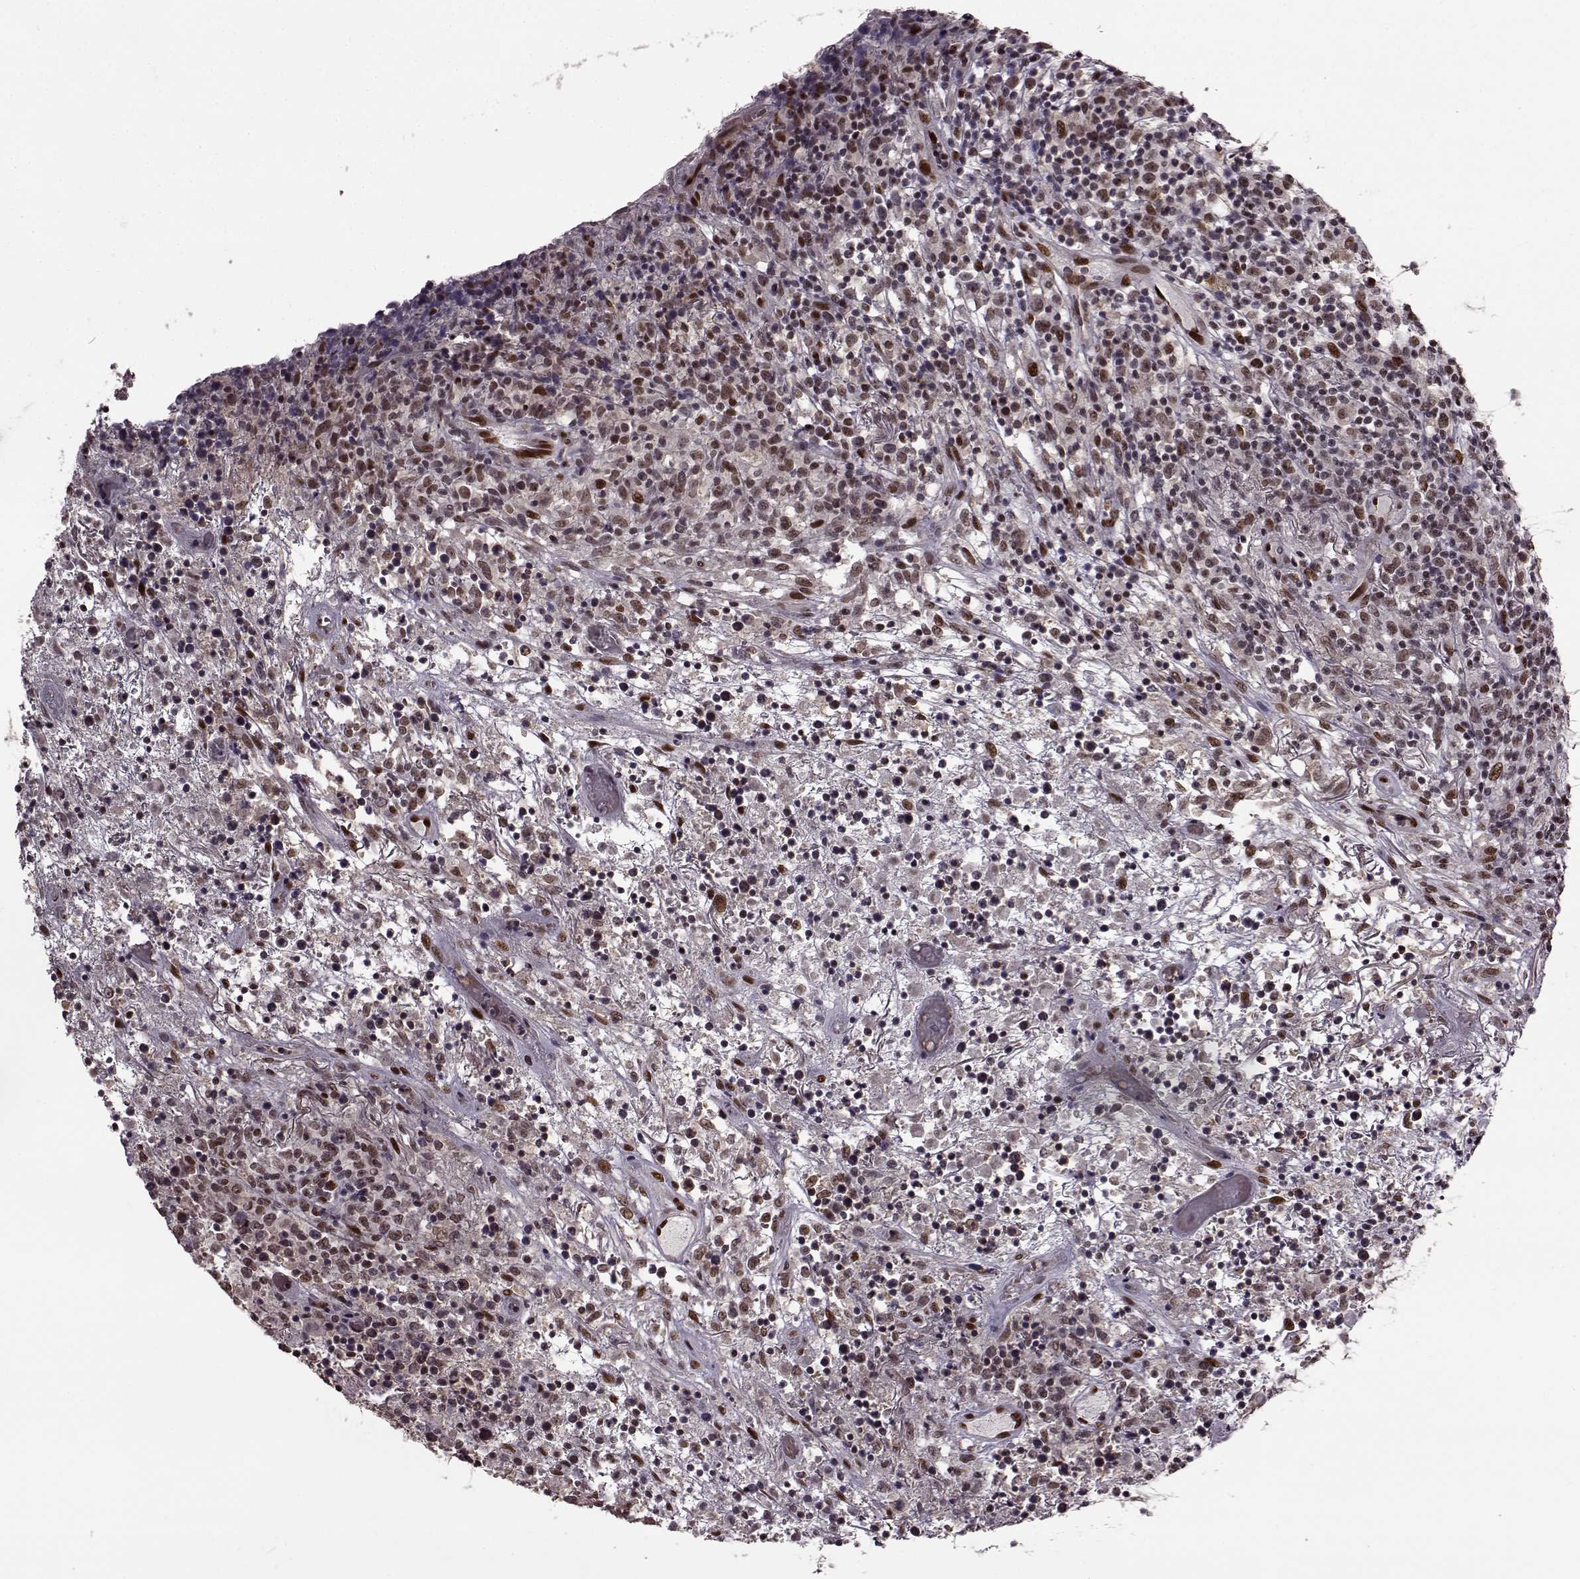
{"staining": {"intensity": "moderate", "quantity": "25%-75%", "location": "nuclear"}, "tissue": "lymphoma", "cell_type": "Tumor cells", "image_type": "cancer", "snomed": [{"axis": "morphology", "description": "Malignant lymphoma, non-Hodgkin's type, High grade"}, {"axis": "topography", "description": "Lung"}], "caption": "Malignant lymphoma, non-Hodgkin's type (high-grade) tissue exhibits moderate nuclear staining in approximately 25%-75% of tumor cells", "gene": "FTO", "patient": {"sex": "male", "age": 79}}